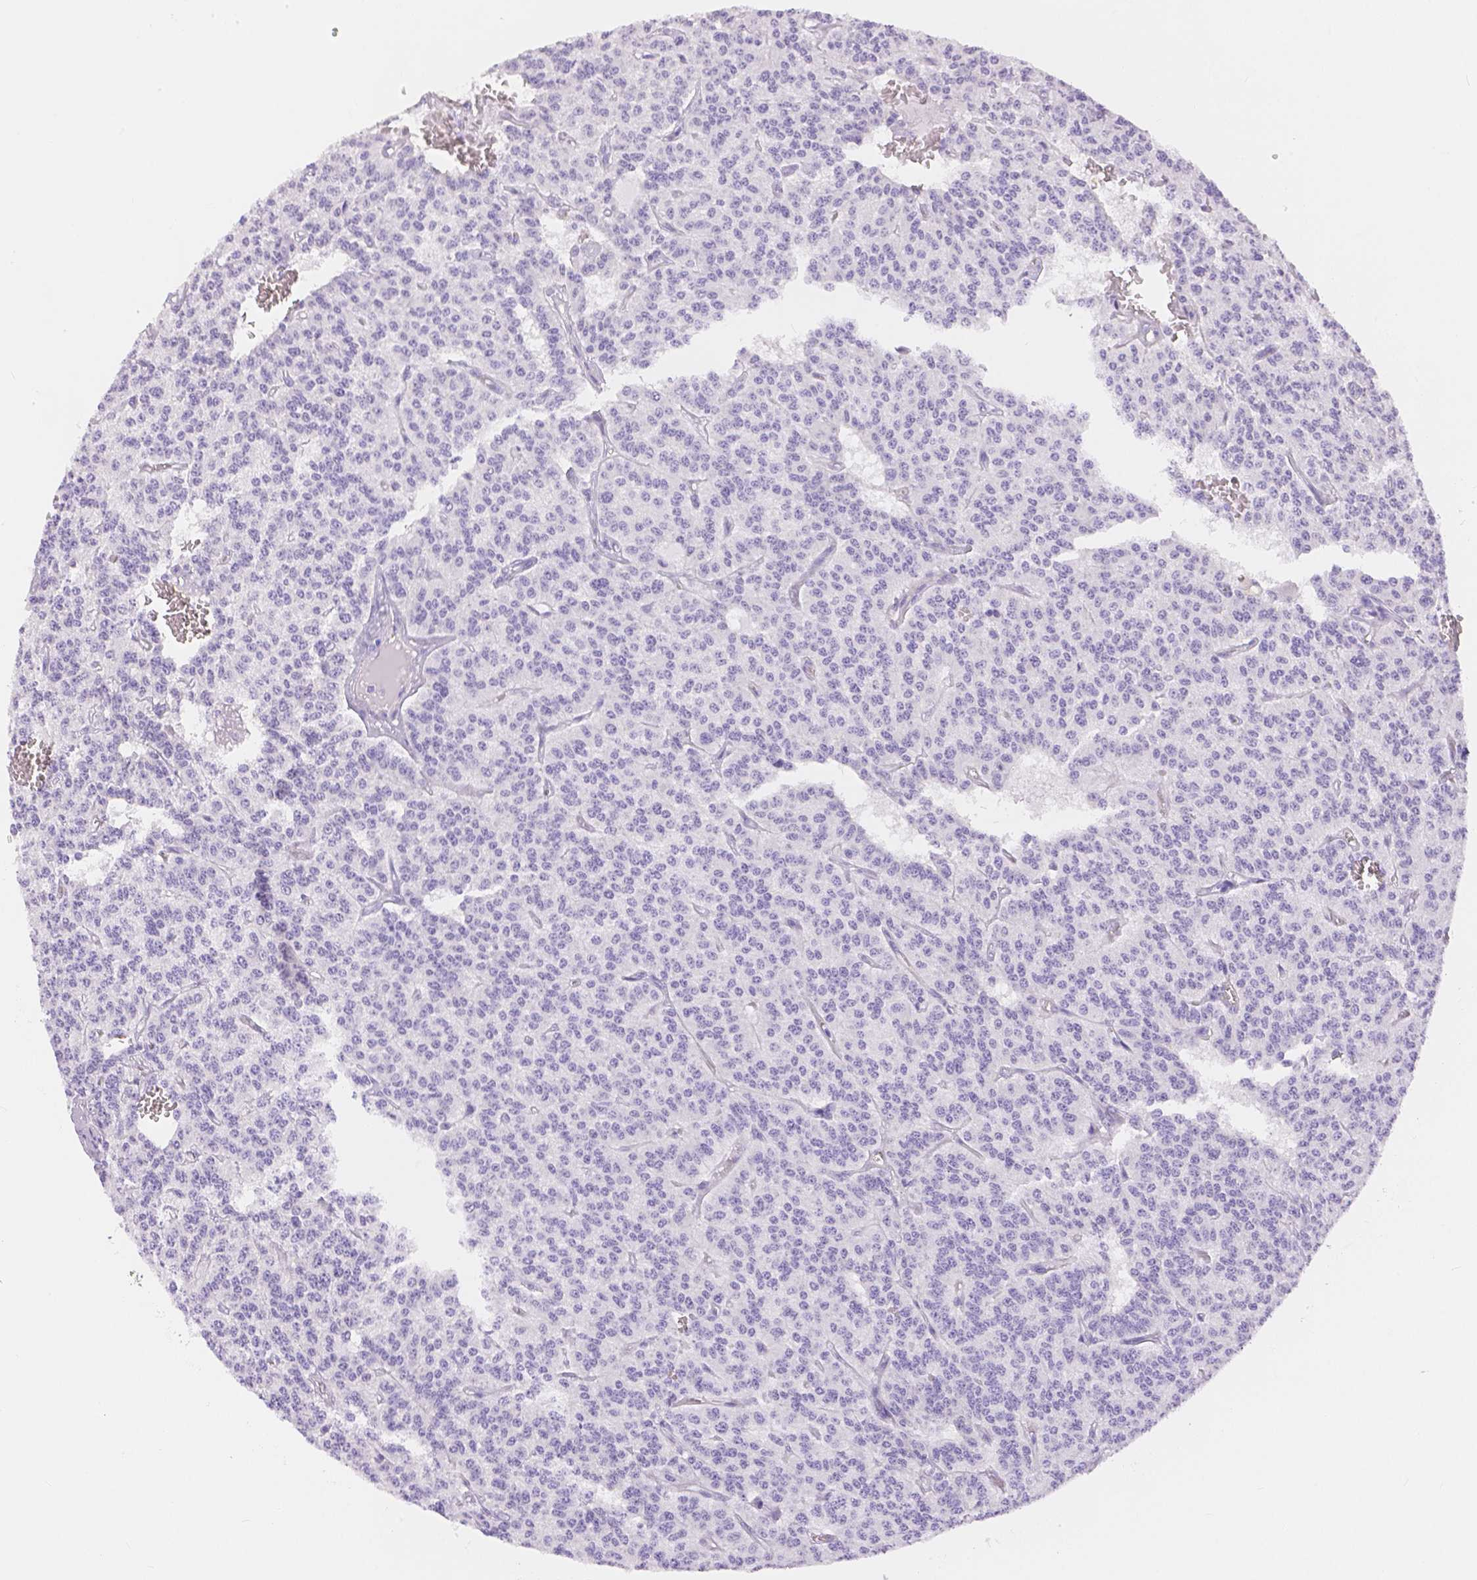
{"staining": {"intensity": "negative", "quantity": "none", "location": "none"}, "tissue": "carcinoid", "cell_type": "Tumor cells", "image_type": "cancer", "snomed": [{"axis": "morphology", "description": "Carcinoid, malignant, NOS"}, {"axis": "topography", "description": "Lung"}], "caption": "This is an immunohistochemistry histopathology image of human carcinoid (malignant). There is no staining in tumor cells.", "gene": "SLC27A5", "patient": {"sex": "female", "age": 71}}